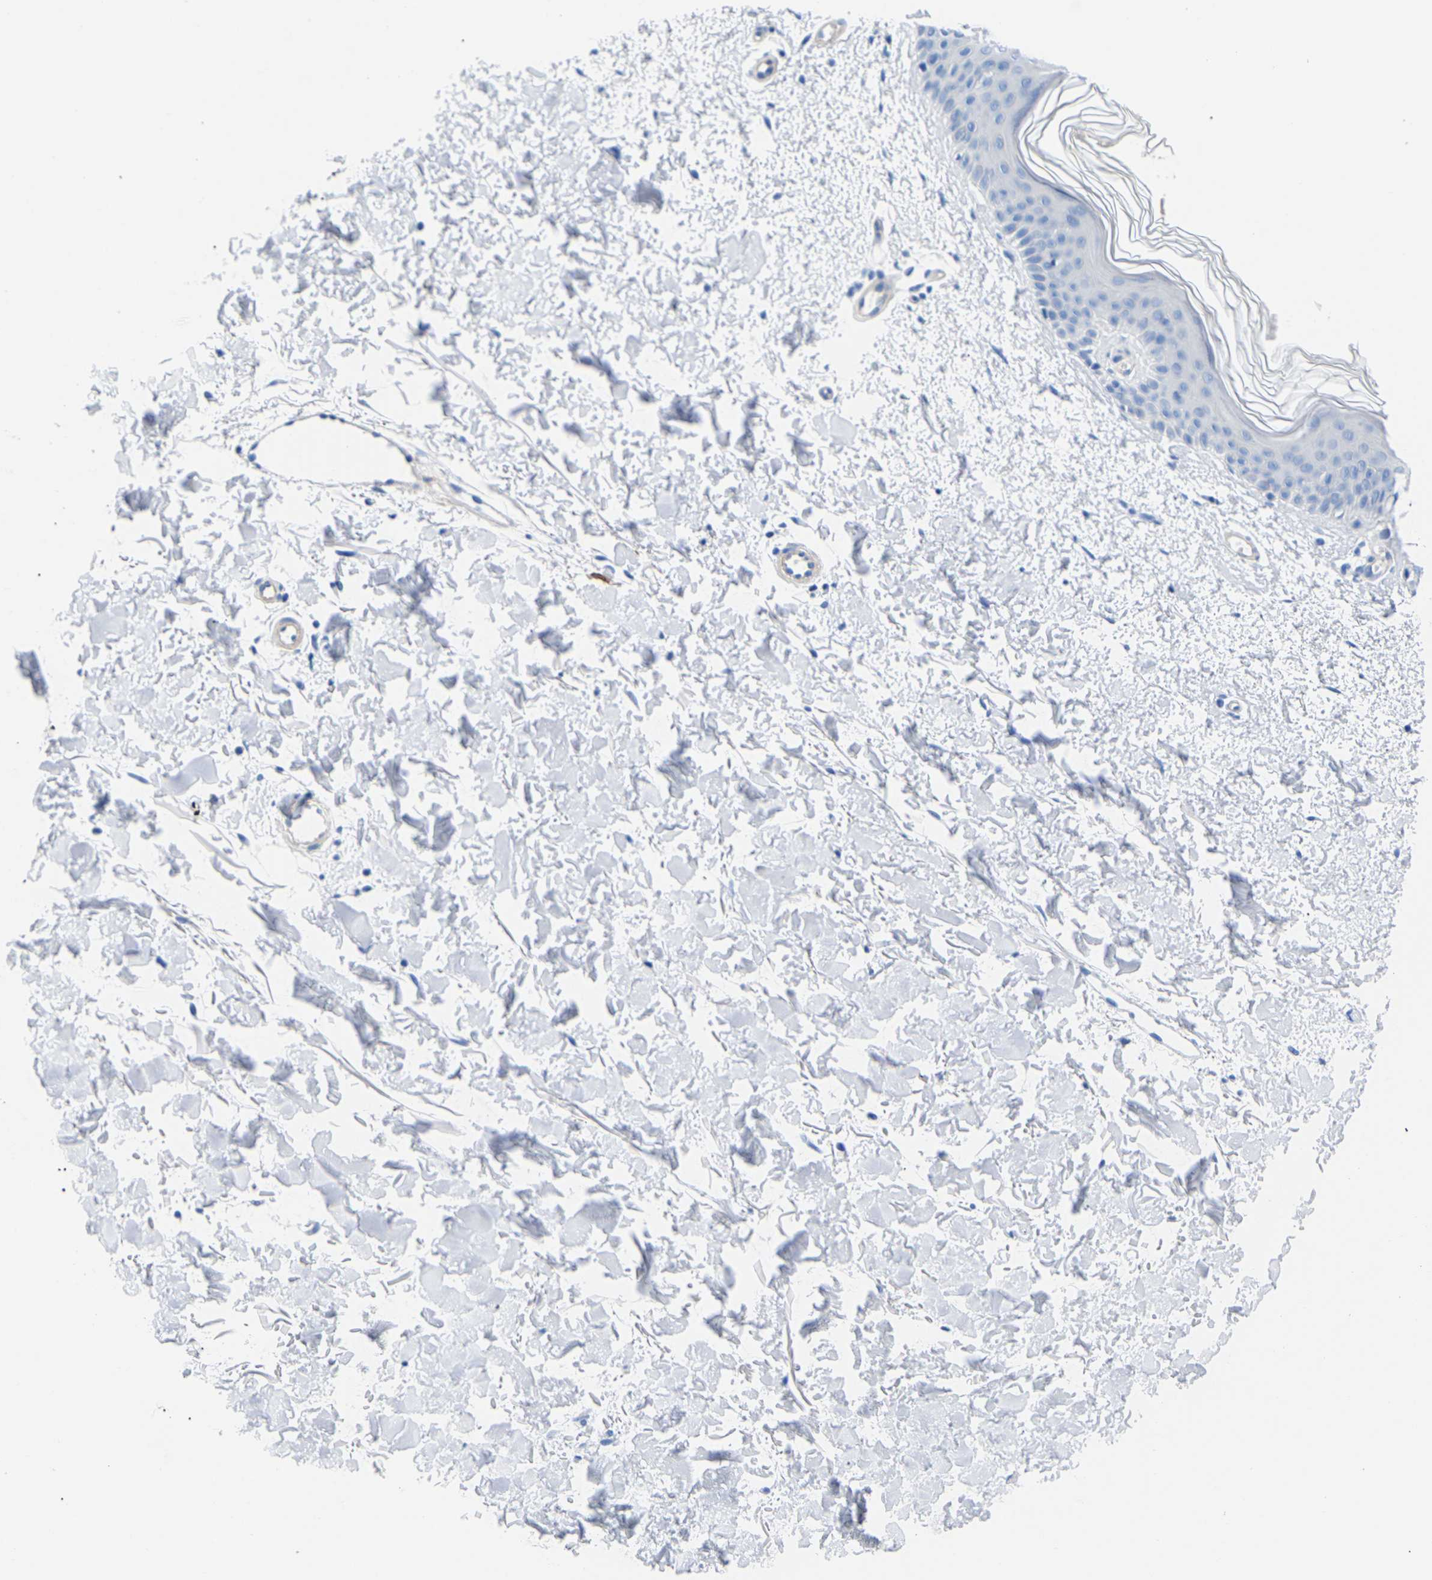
{"staining": {"intensity": "negative", "quantity": "none", "location": "none"}, "tissue": "skin", "cell_type": "Fibroblasts", "image_type": "normal", "snomed": [{"axis": "morphology", "description": "Normal tissue, NOS"}, {"axis": "morphology", "description": "Malignant melanoma, NOS"}, {"axis": "topography", "description": "Skin"}], "caption": "Micrograph shows no protein expression in fibroblasts of unremarkable skin. (DAB immunohistochemistry with hematoxylin counter stain).", "gene": "UPK3A", "patient": {"sex": "male", "age": 83}}